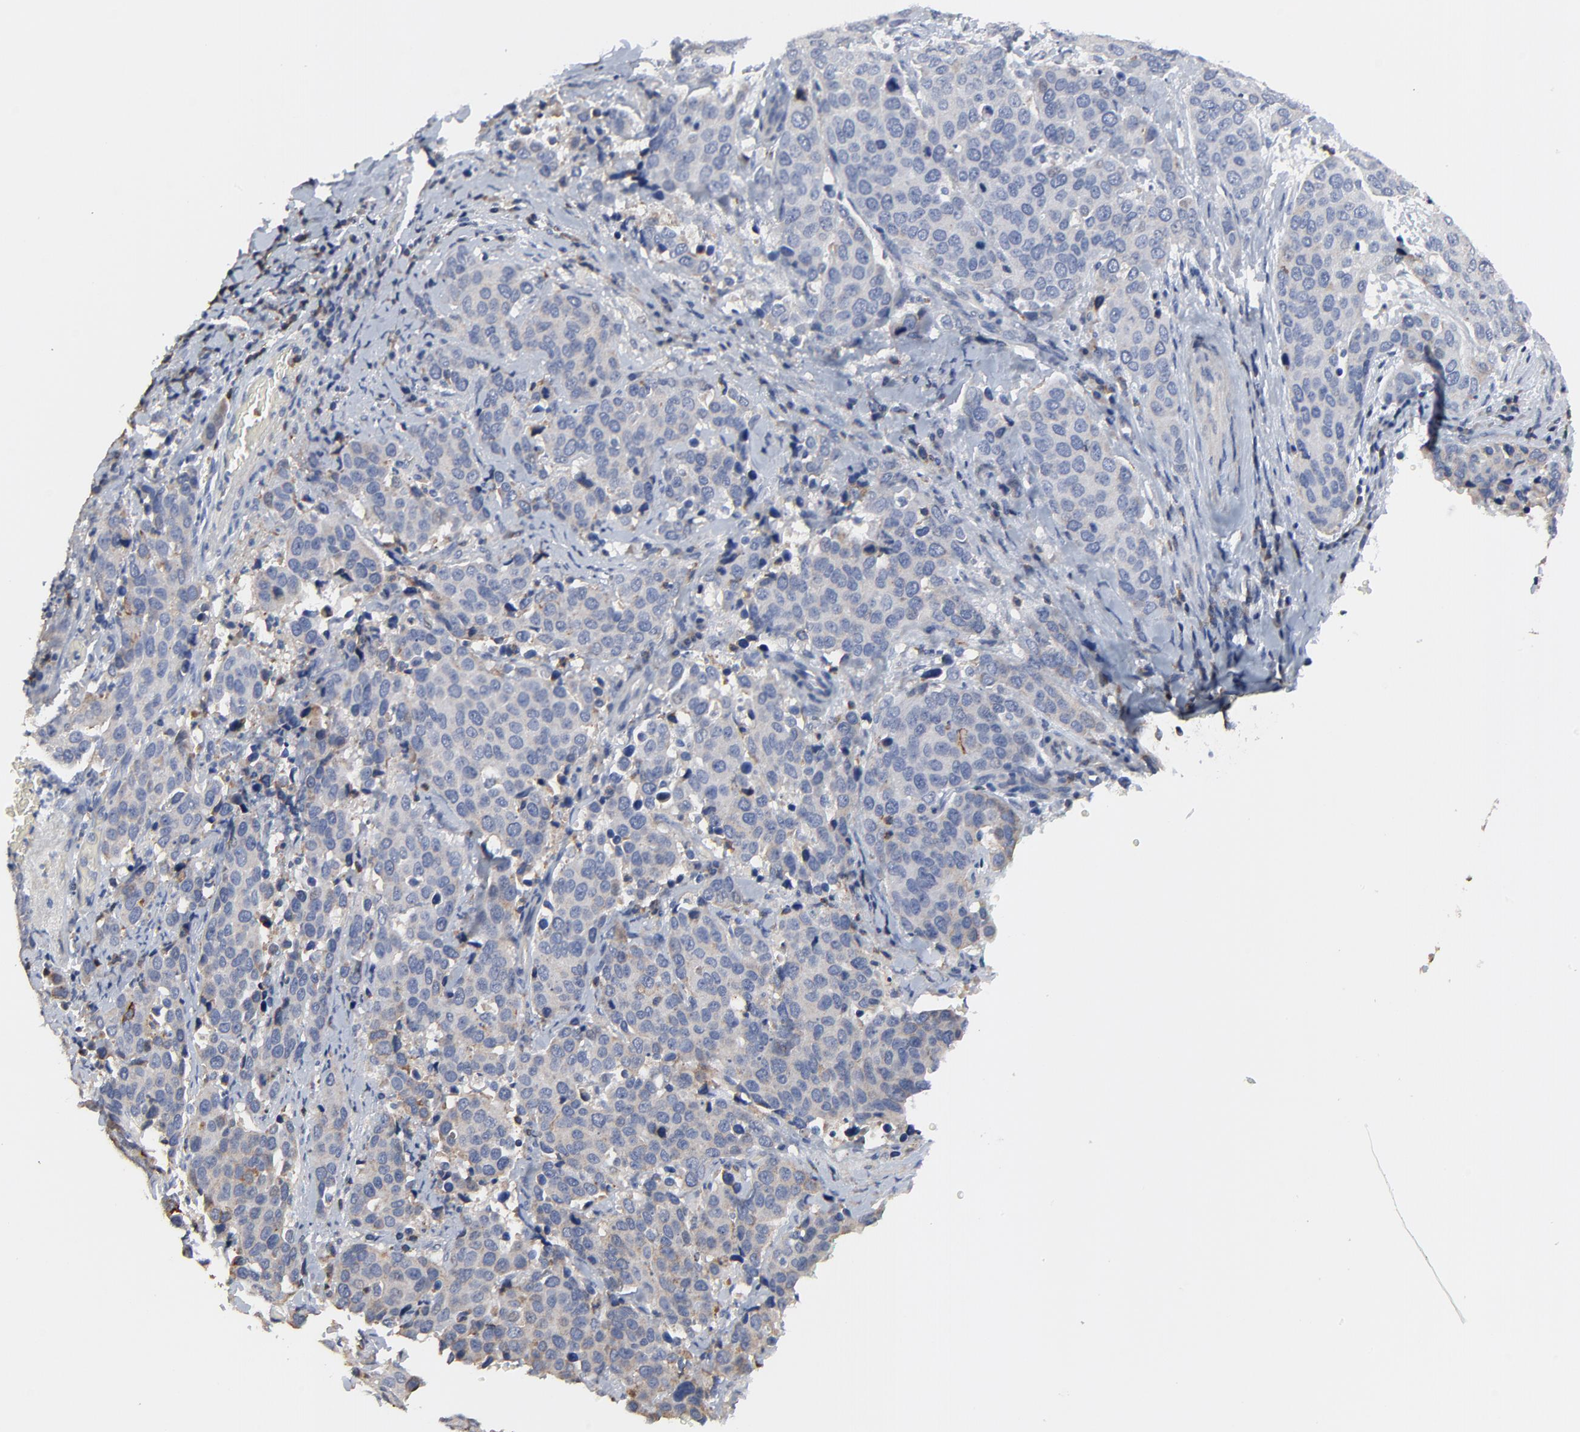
{"staining": {"intensity": "negative", "quantity": "none", "location": "none"}, "tissue": "cervical cancer", "cell_type": "Tumor cells", "image_type": "cancer", "snomed": [{"axis": "morphology", "description": "Squamous cell carcinoma, NOS"}, {"axis": "topography", "description": "Cervix"}], "caption": "Cervical squamous cell carcinoma was stained to show a protein in brown. There is no significant positivity in tumor cells.", "gene": "SKAP1", "patient": {"sex": "female", "age": 54}}